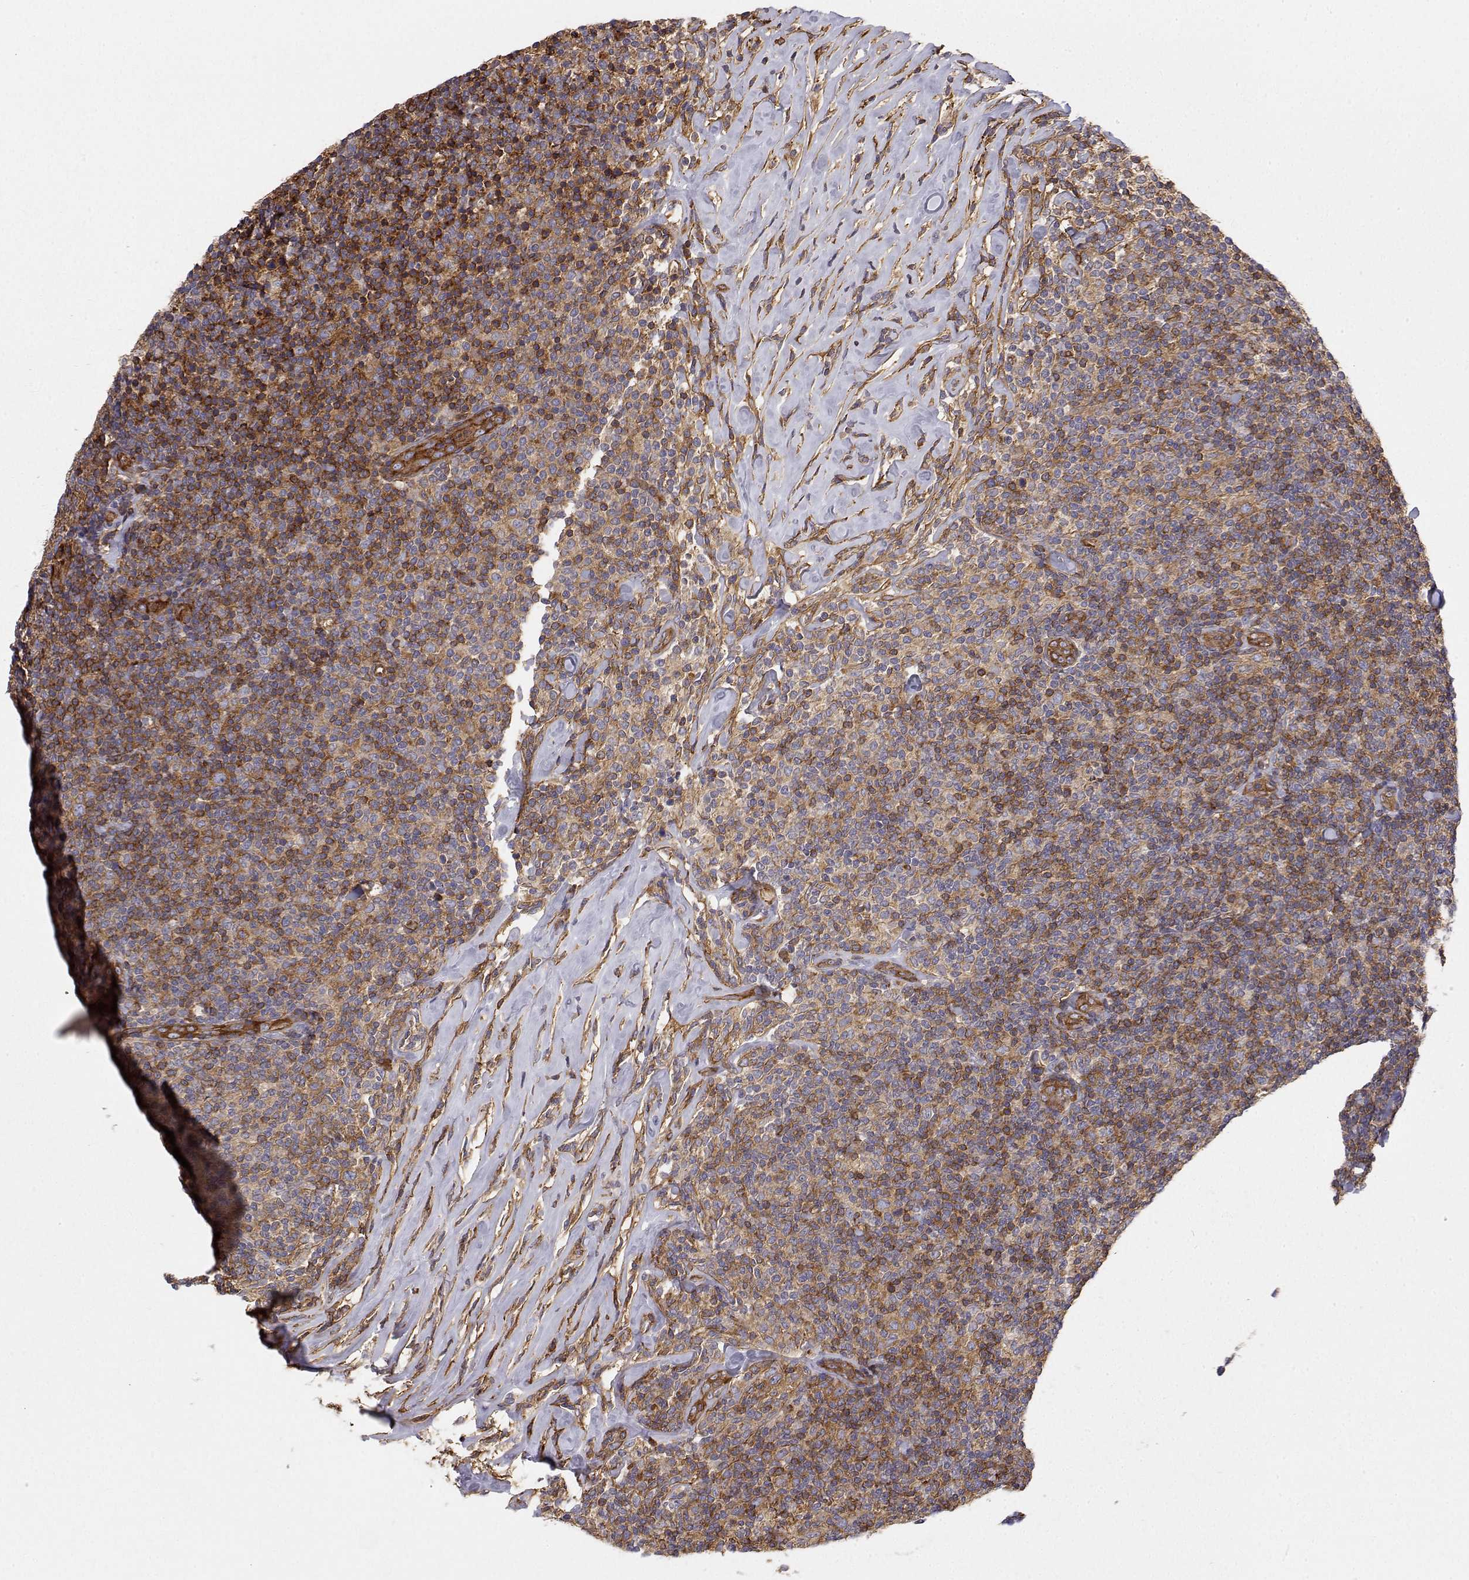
{"staining": {"intensity": "moderate", "quantity": "25%-75%", "location": "cytoplasmic/membranous"}, "tissue": "lymphoma", "cell_type": "Tumor cells", "image_type": "cancer", "snomed": [{"axis": "morphology", "description": "Malignant lymphoma, non-Hodgkin's type, Low grade"}, {"axis": "topography", "description": "Lymph node"}], "caption": "Moderate cytoplasmic/membranous positivity is identified in approximately 25%-75% of tumor cells in lymphoma. The staining was performed using DAB to visualize the protein expression in brown, while the nuclei were stained in blue with hematoxylin (Magnification: 20x).", "gene": "MYH9", "patient": {"sex": "female", "age": 56}}